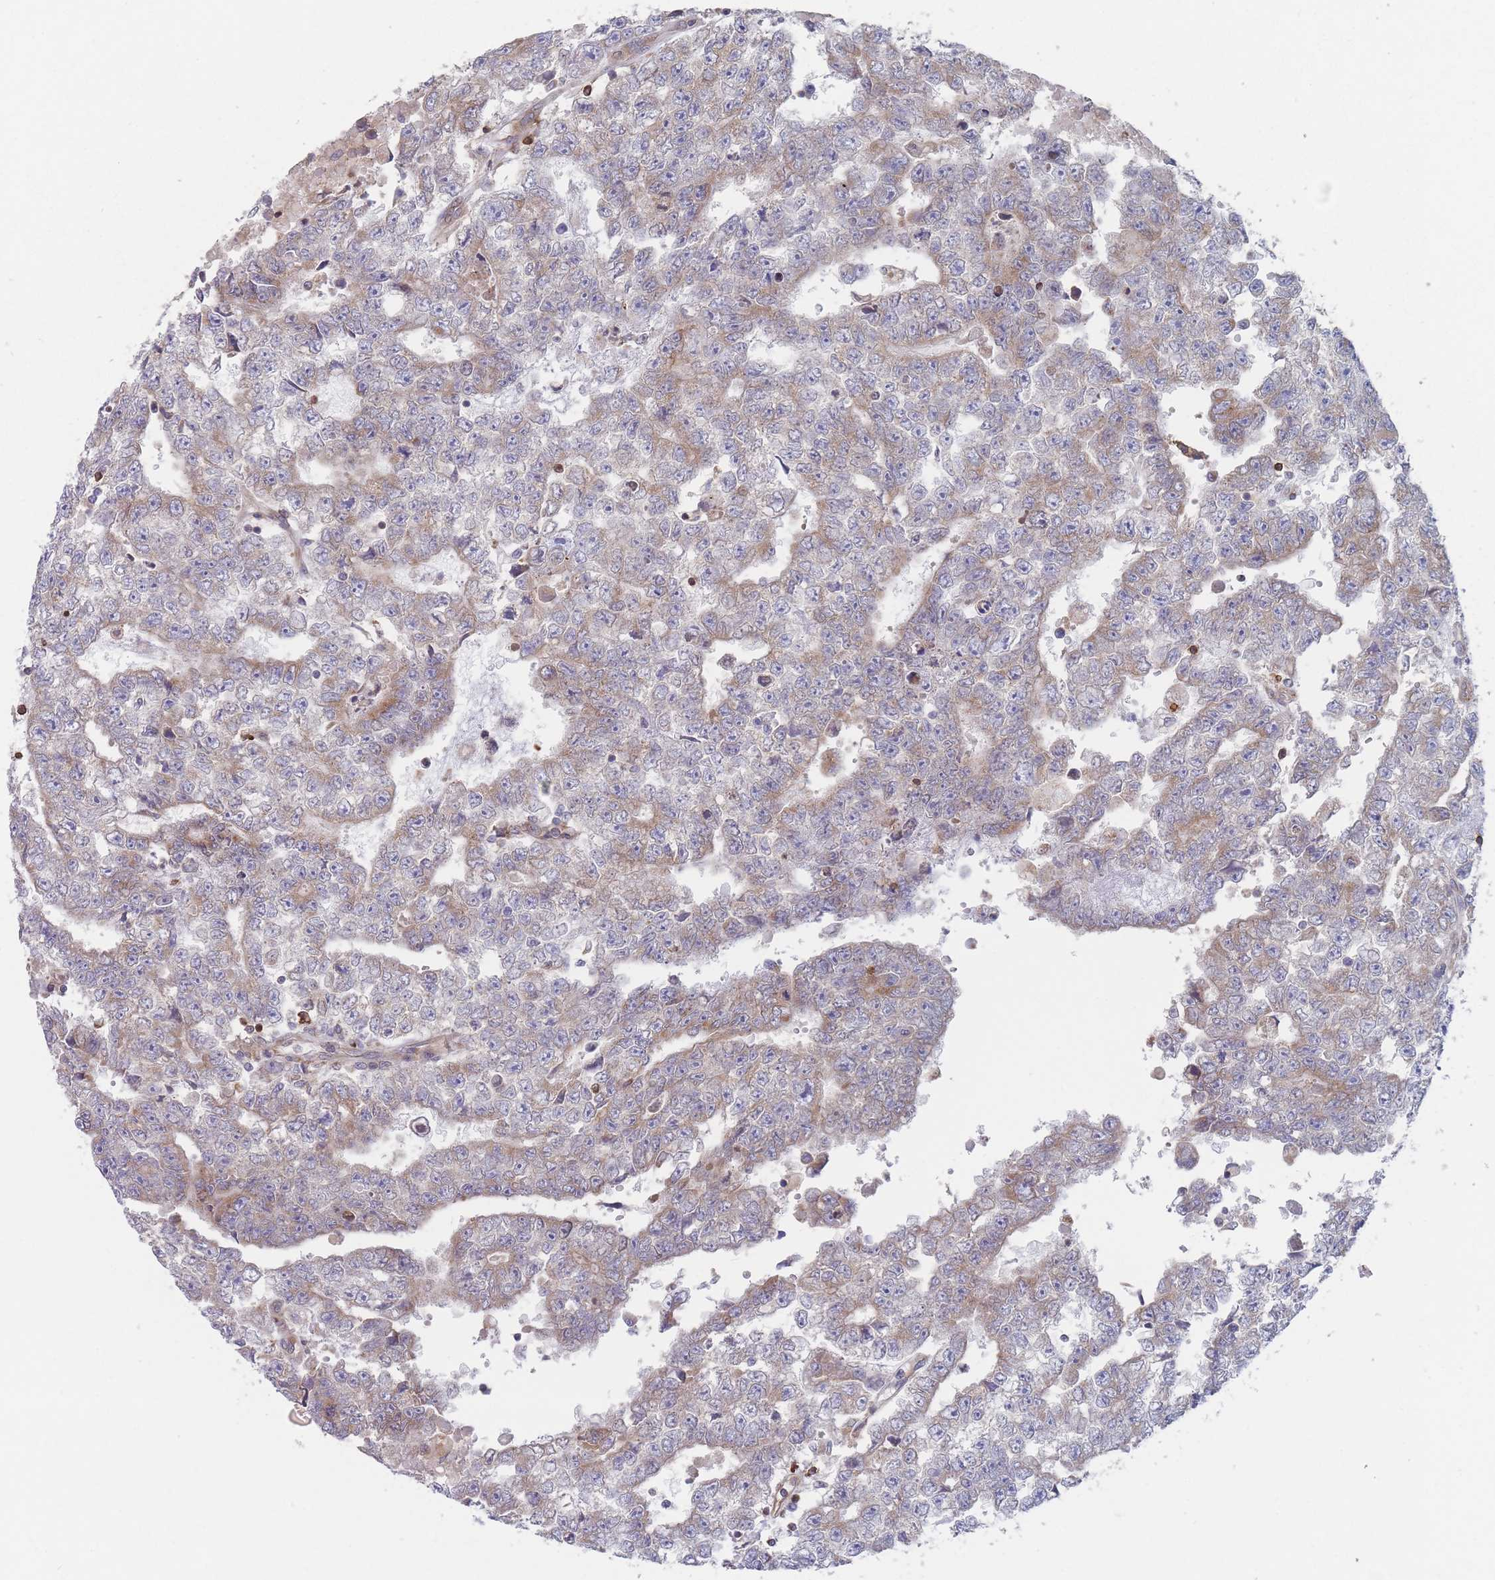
{"staining": {"intensity": "weak", "quantity": "25%-75%", "location": "cytoplasmic/membranous"}, "tissue": "testis cancer", "cell_type": "Tumor cells", "image_type": "cancer", "snomed": [{"axis": "morphology", "description": "Carcinoma, Embryonal, NOS"}, {"axis": "topography", "description": "Testis"}], "caption": "Protein staining of testis embryonal carcinoma tissue shows weak cytoplasmic/membranous staining in about 25%-75% of tumor cells.", "gene": "KDSR", "patient": {"sex": "male", "age": 25}}